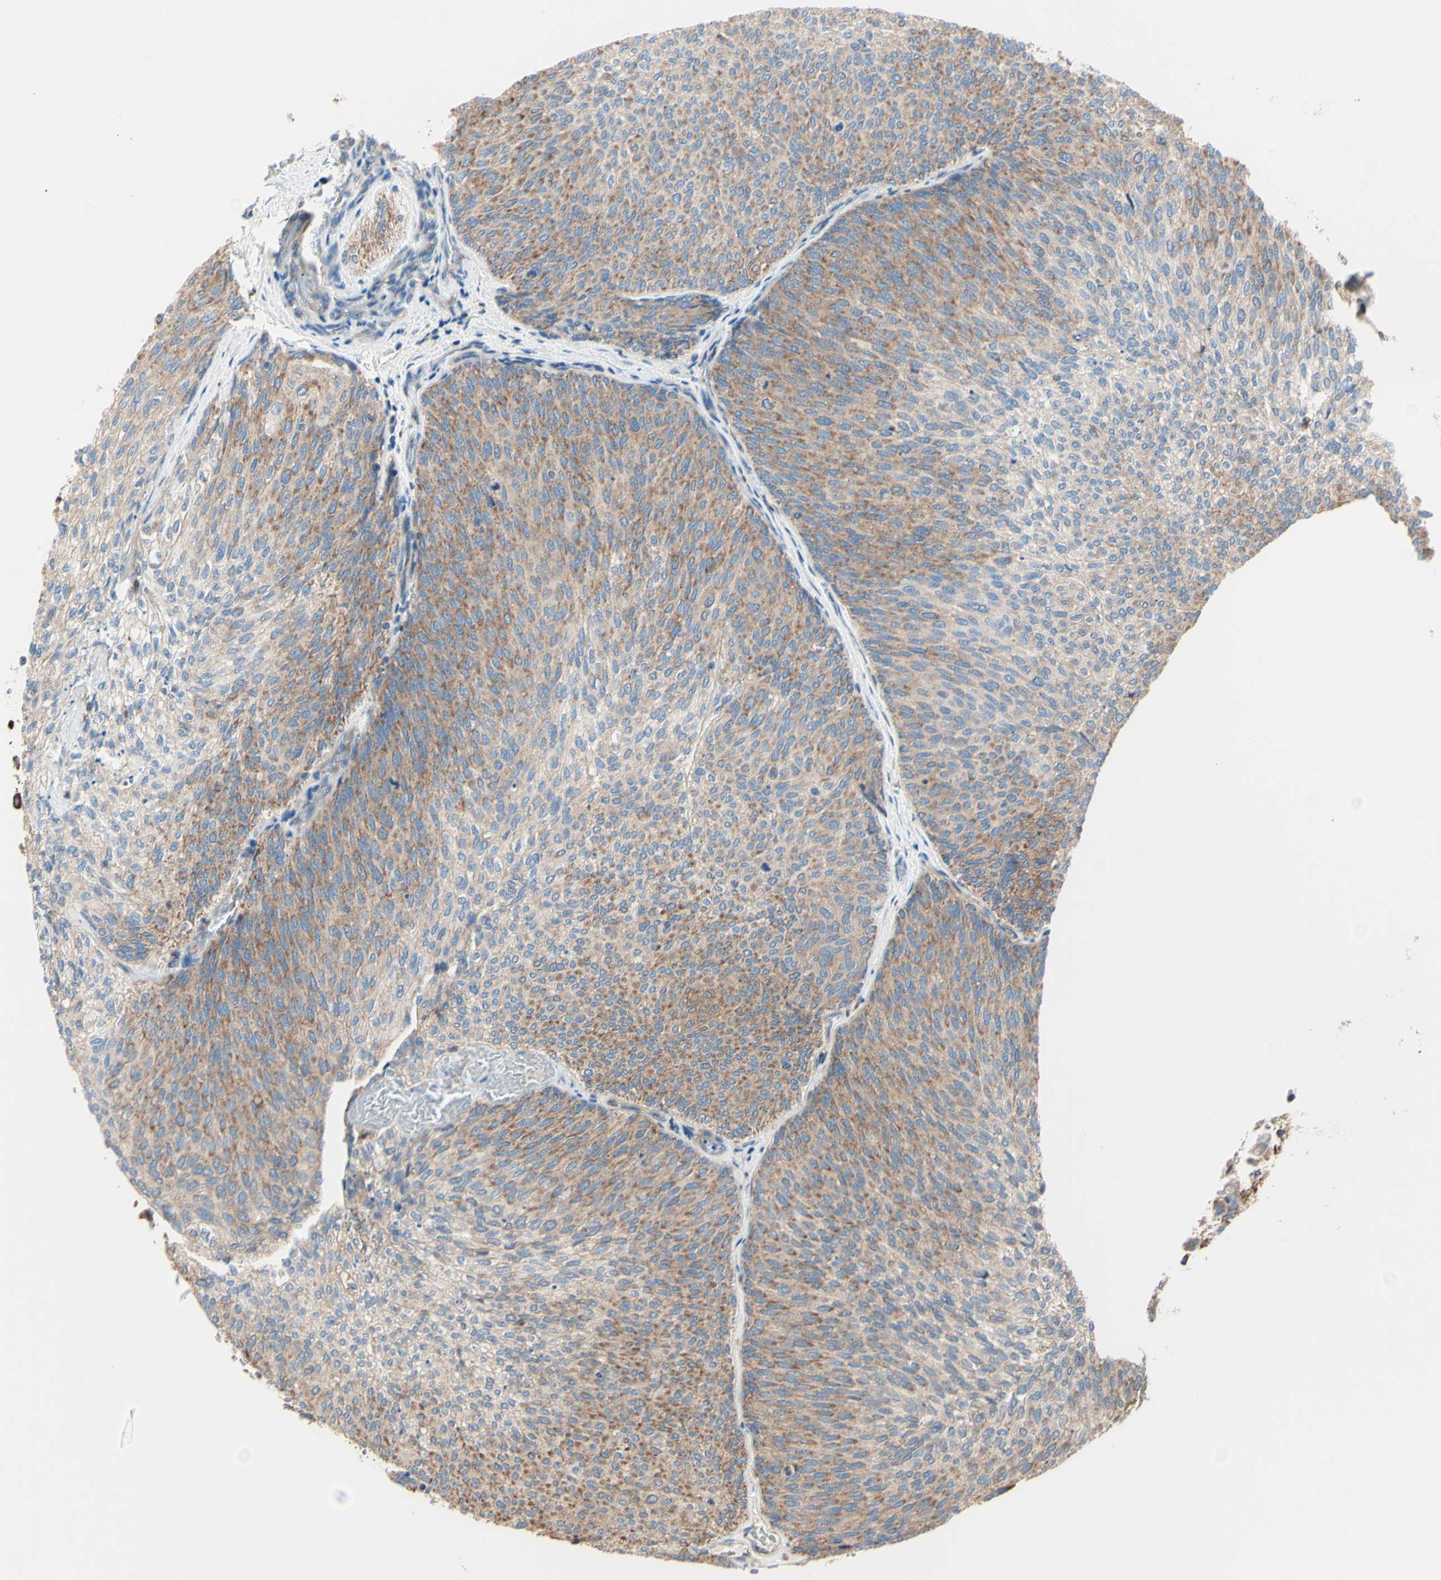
{"staining": {"intensity": "moderate", "quantity": ">75%", "location": "cytoplasmic/membranous"}, "tissue": "urothelial cancer", "cell_type": "Tumor cells", "image_type": "cancer", "snomed": [{"axis": "morphology", "description": "Urothelial carcinoma, Low grade"}, {"axis": "topography", "description": "Urinary bladder"}], "caption": "Immunohistochemistry histopathology image of human low-grade urothelial carcinoma stained for a protein (brown), which shows medium levels of moderate cytoplasmic/membranous positivity in approximately >75% of tumor cells.", "gene": "FMR1", "patient": {"sex": "female", "age": 79}}